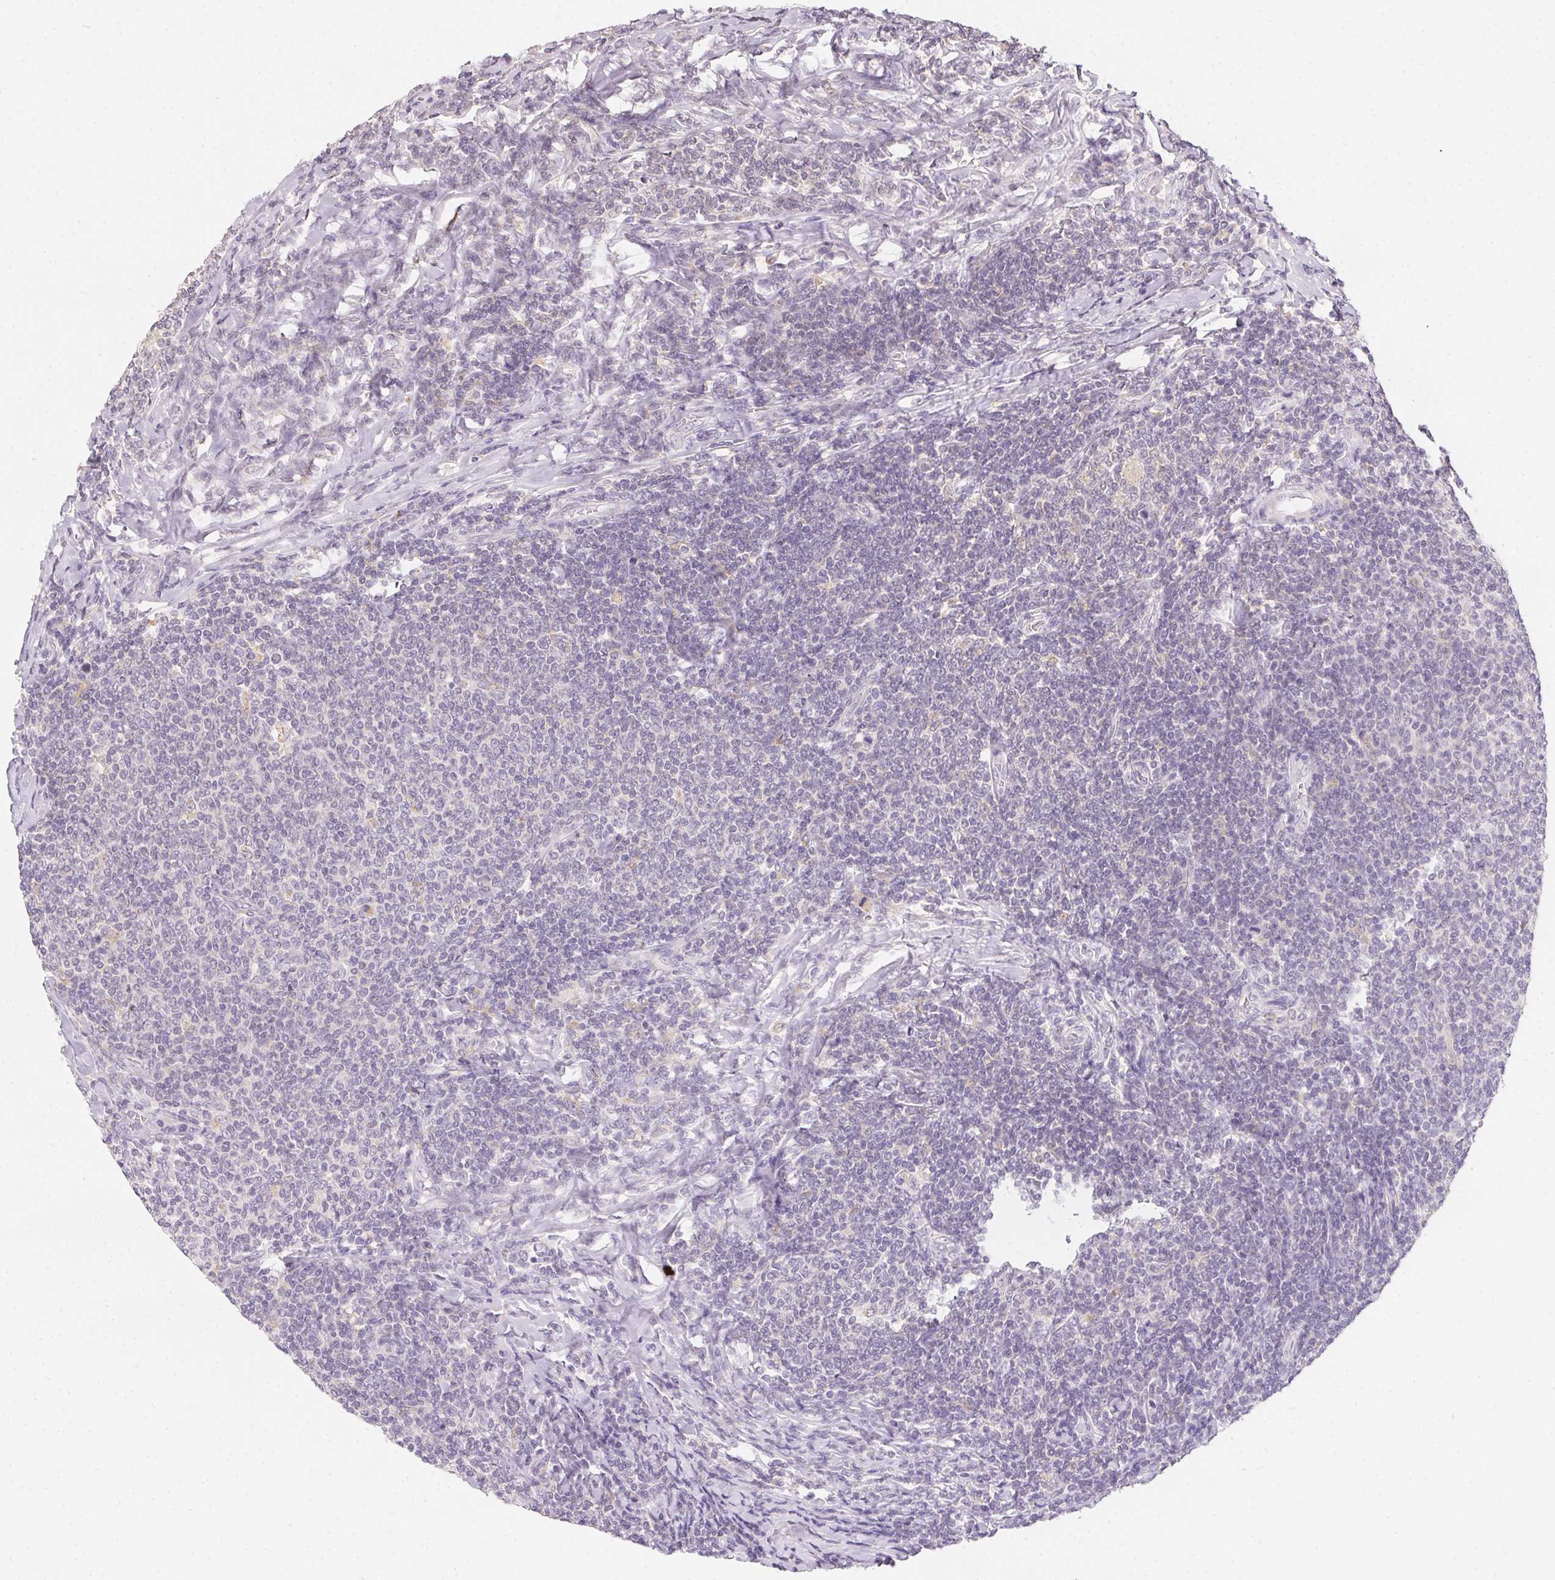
{"staining": {"intensity": "negative", "quantity": "none", "location": "none"}, "tissue": "lymphoma", "cell_type": "Tumor cells", "image_type": "cancer", "snomed": [{"axis": "morphology", "description": "Malignant lymphoma, non-Hodgkin's type, Low grade"}, {"axis": "topography", "description": "Lymph node"}], "caption": "IHC photomicrograph of human low-grade malignant lymphoma, non-Hodgkin's type stained for a protein (brown), which demonstrates no positivity in tumor cells. Brightfield microscopy of immunohistochemistry stained with DAB (brown) and hematoxylin (blue), captured at high magnification.", "gene": "SLC6A18", "patient": {"sex": "male", "age": 52}}